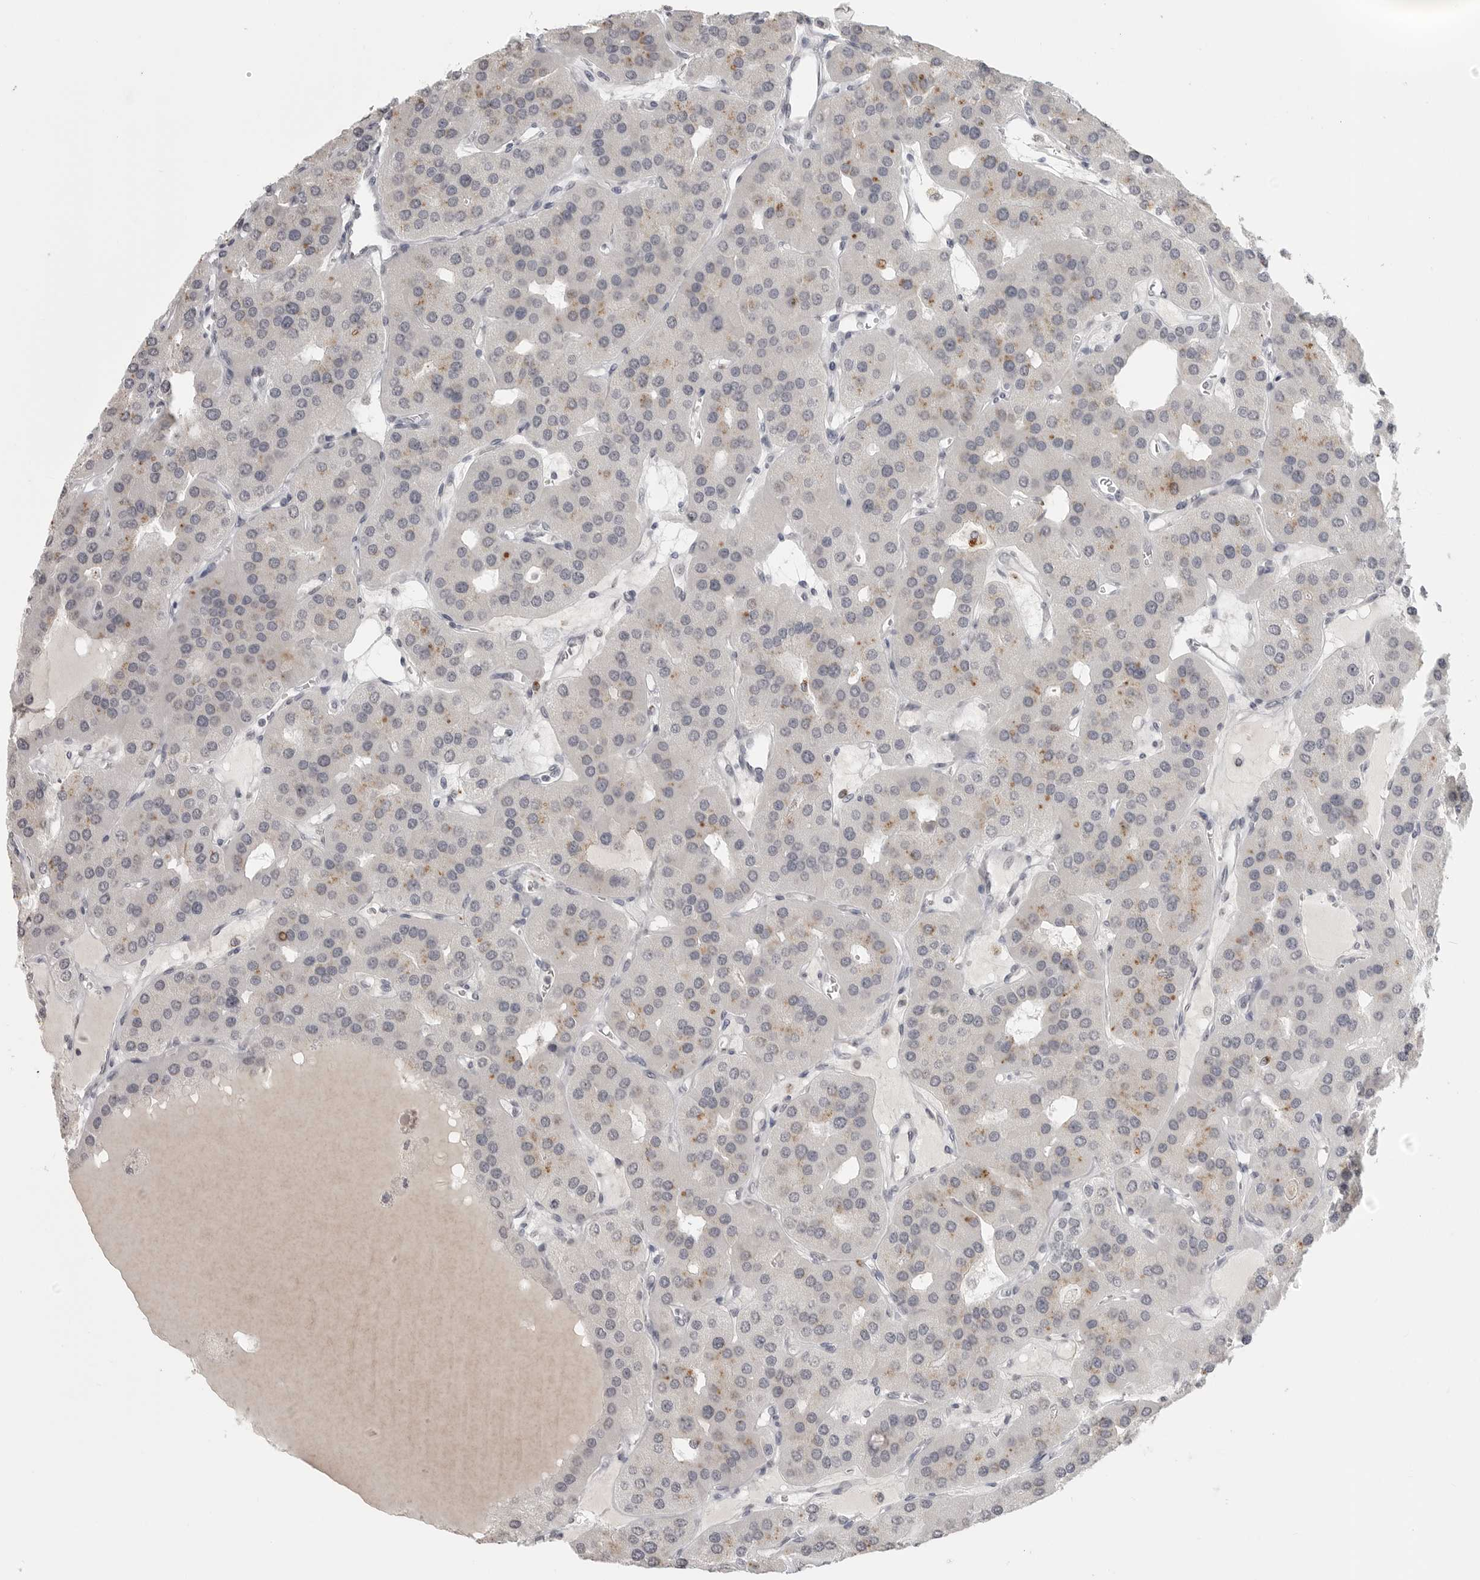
{"staining": {"intensity": "weak", "quantity": "<25%", "location": "cytoplasmic/membranous"}, "tissue": "parathyroid gland", "cell_type": "Glandular cells", "image_type": "normal", "snomed": [{"axis": "morphology", "description": "Normal tissue, NOS"}, {"axis": "morphology", "description": "Adenoma, NOS"}, {"axis": "topography", "description": "Parathyroid gland"}], "caption": "An immunohistochemistry (IHC) photomicrograph of unremarkable parathyroid gland is shown. There is no staining in glandular cells of parathyroid gland.", "gene": "PRSS1", "patient": {"sex": "female", "age": 86}}